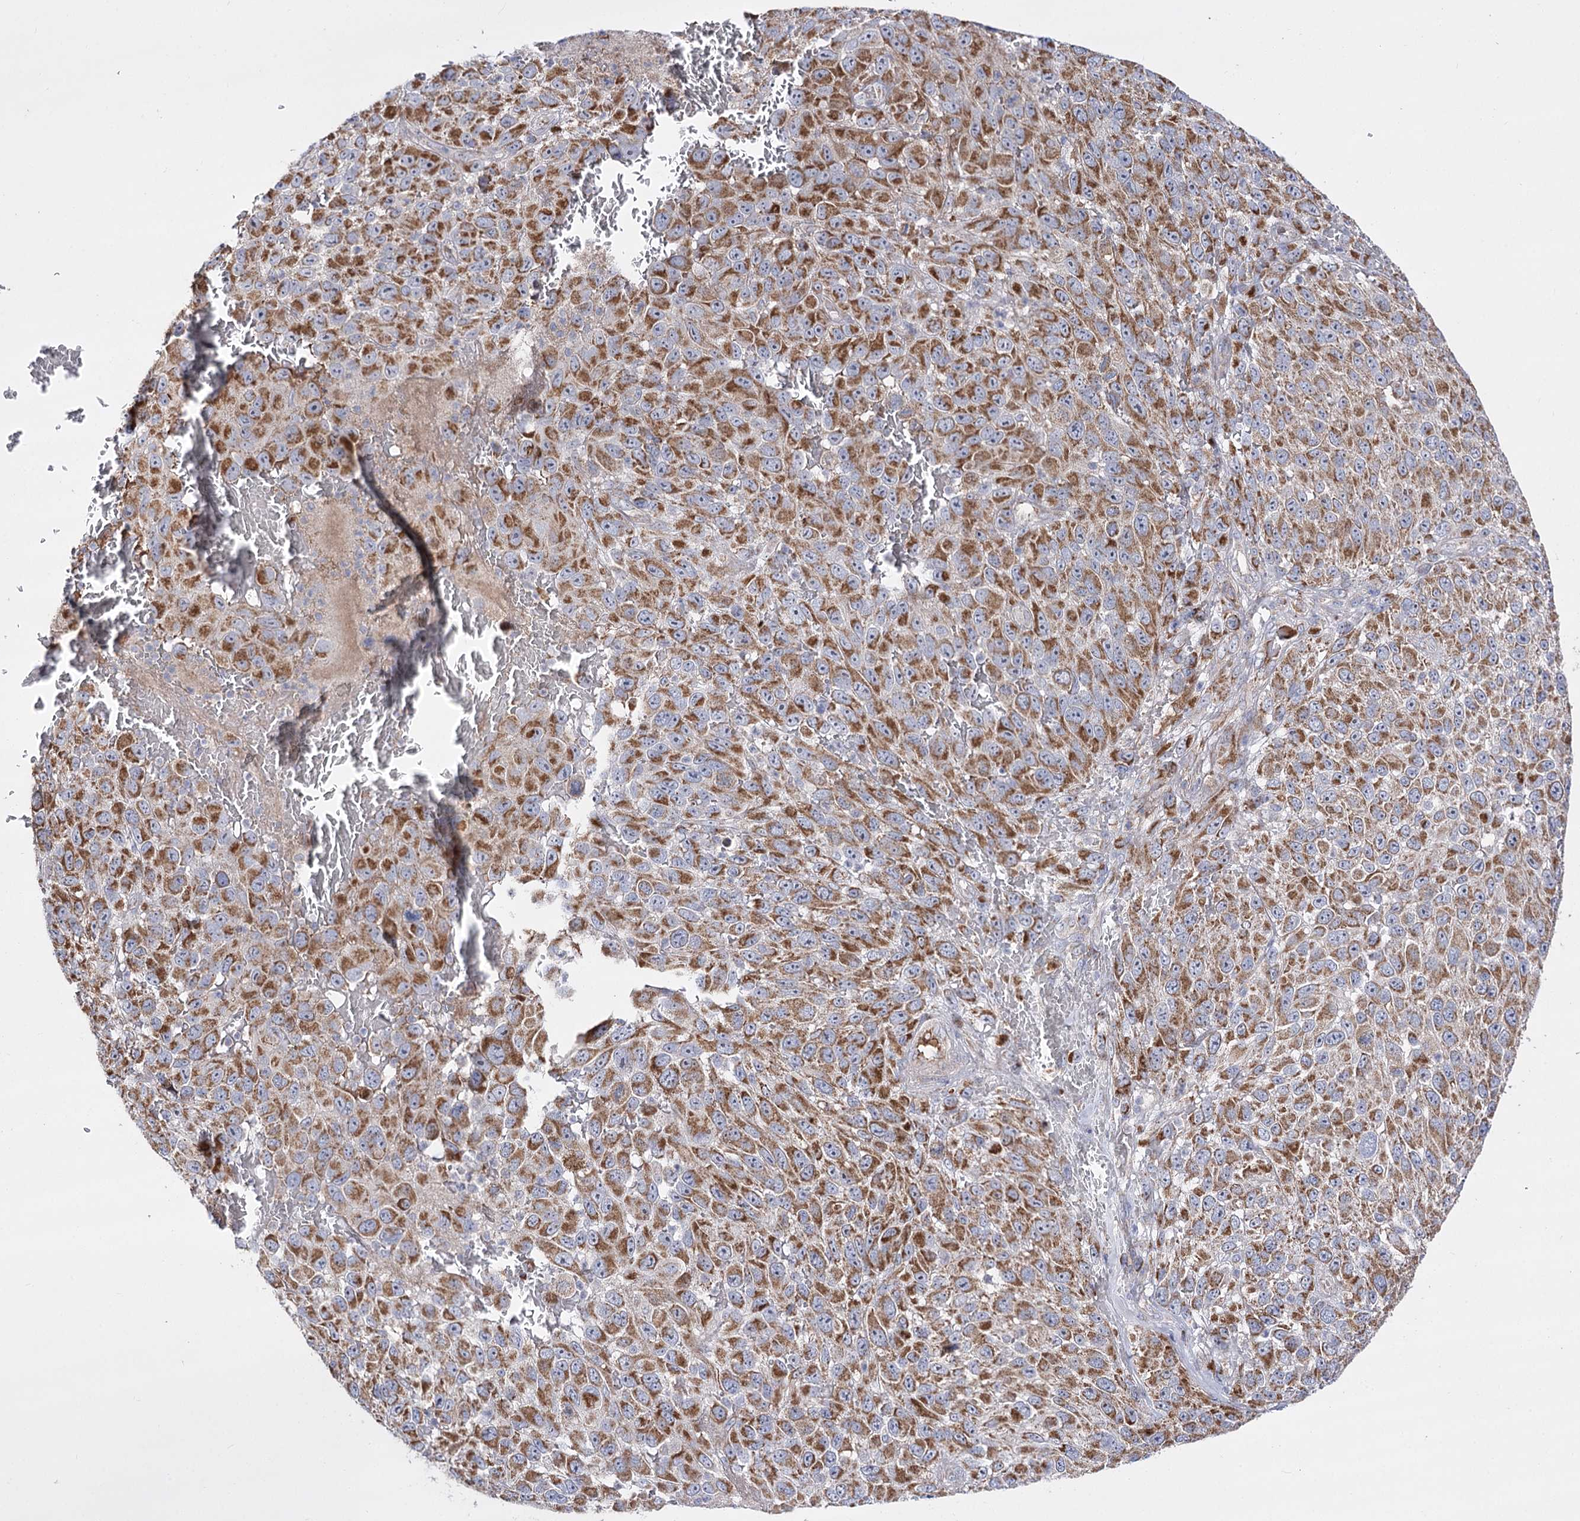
{"staining": {"intensity": "moderate", "quantity": ">75%", "location": "cytoplasmic/membranous"}, "tissue": "melanoma", "cell_type": "Tumor cells", "image_type": "cancer", "snomed": [{"axis": "morphology", "description": "Malignant melanoma, NOS"}, {"axis": "topography", "description": "Skin"}], "caption": "DAB (3,3'-diaminobenzidine) immunohistochemical staining of melanoma reveals moderate cytoplasmic/membranous protein expression in about >75% of tumor cells.", "gene": "NADK2", "patient": {"sex": "female", "age": 96}}